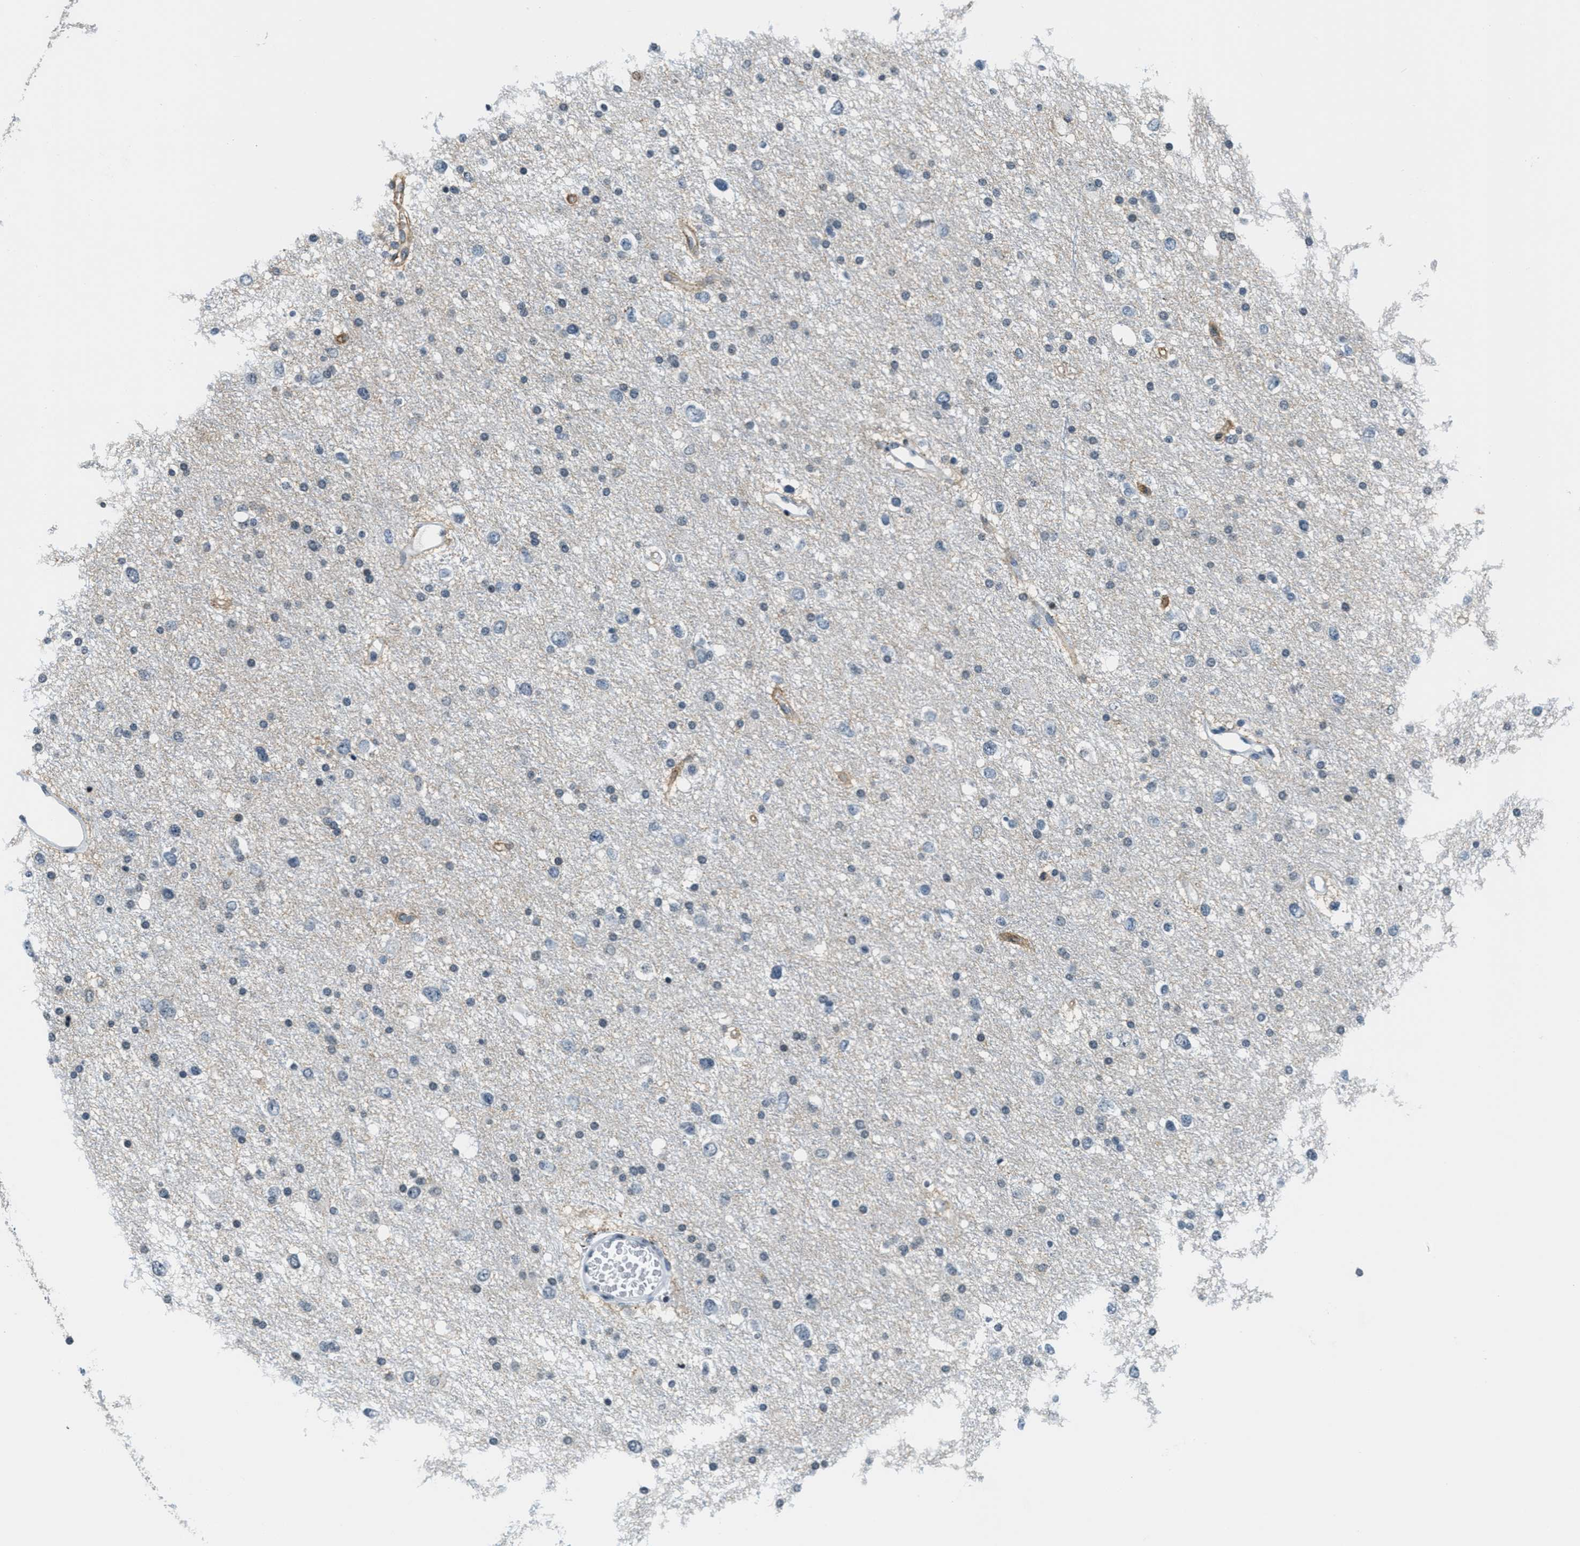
{"staining": {"intensity": "negative", "quantity": "none", "location": "none"}, "tissue": "glioma", "cell_type": "Tumor cells", "image_type": "cancer", "snomed": [{"axis": "morphology", "description": "Glioma, malignant, Low grade"}, {"axis": "topography", "description": "Brain"}], "caption": "Immunohistochemistry of human malignant glioma (low-grade) shows no staining in tumor cells. The staining was performed using DAB to visualize the protein expression in brown, while the nuclei were stained in blue with hematoxylin (Magnification: 20x).", "gene": "CA4", "patient": {"sex": "female", "age": 37}}